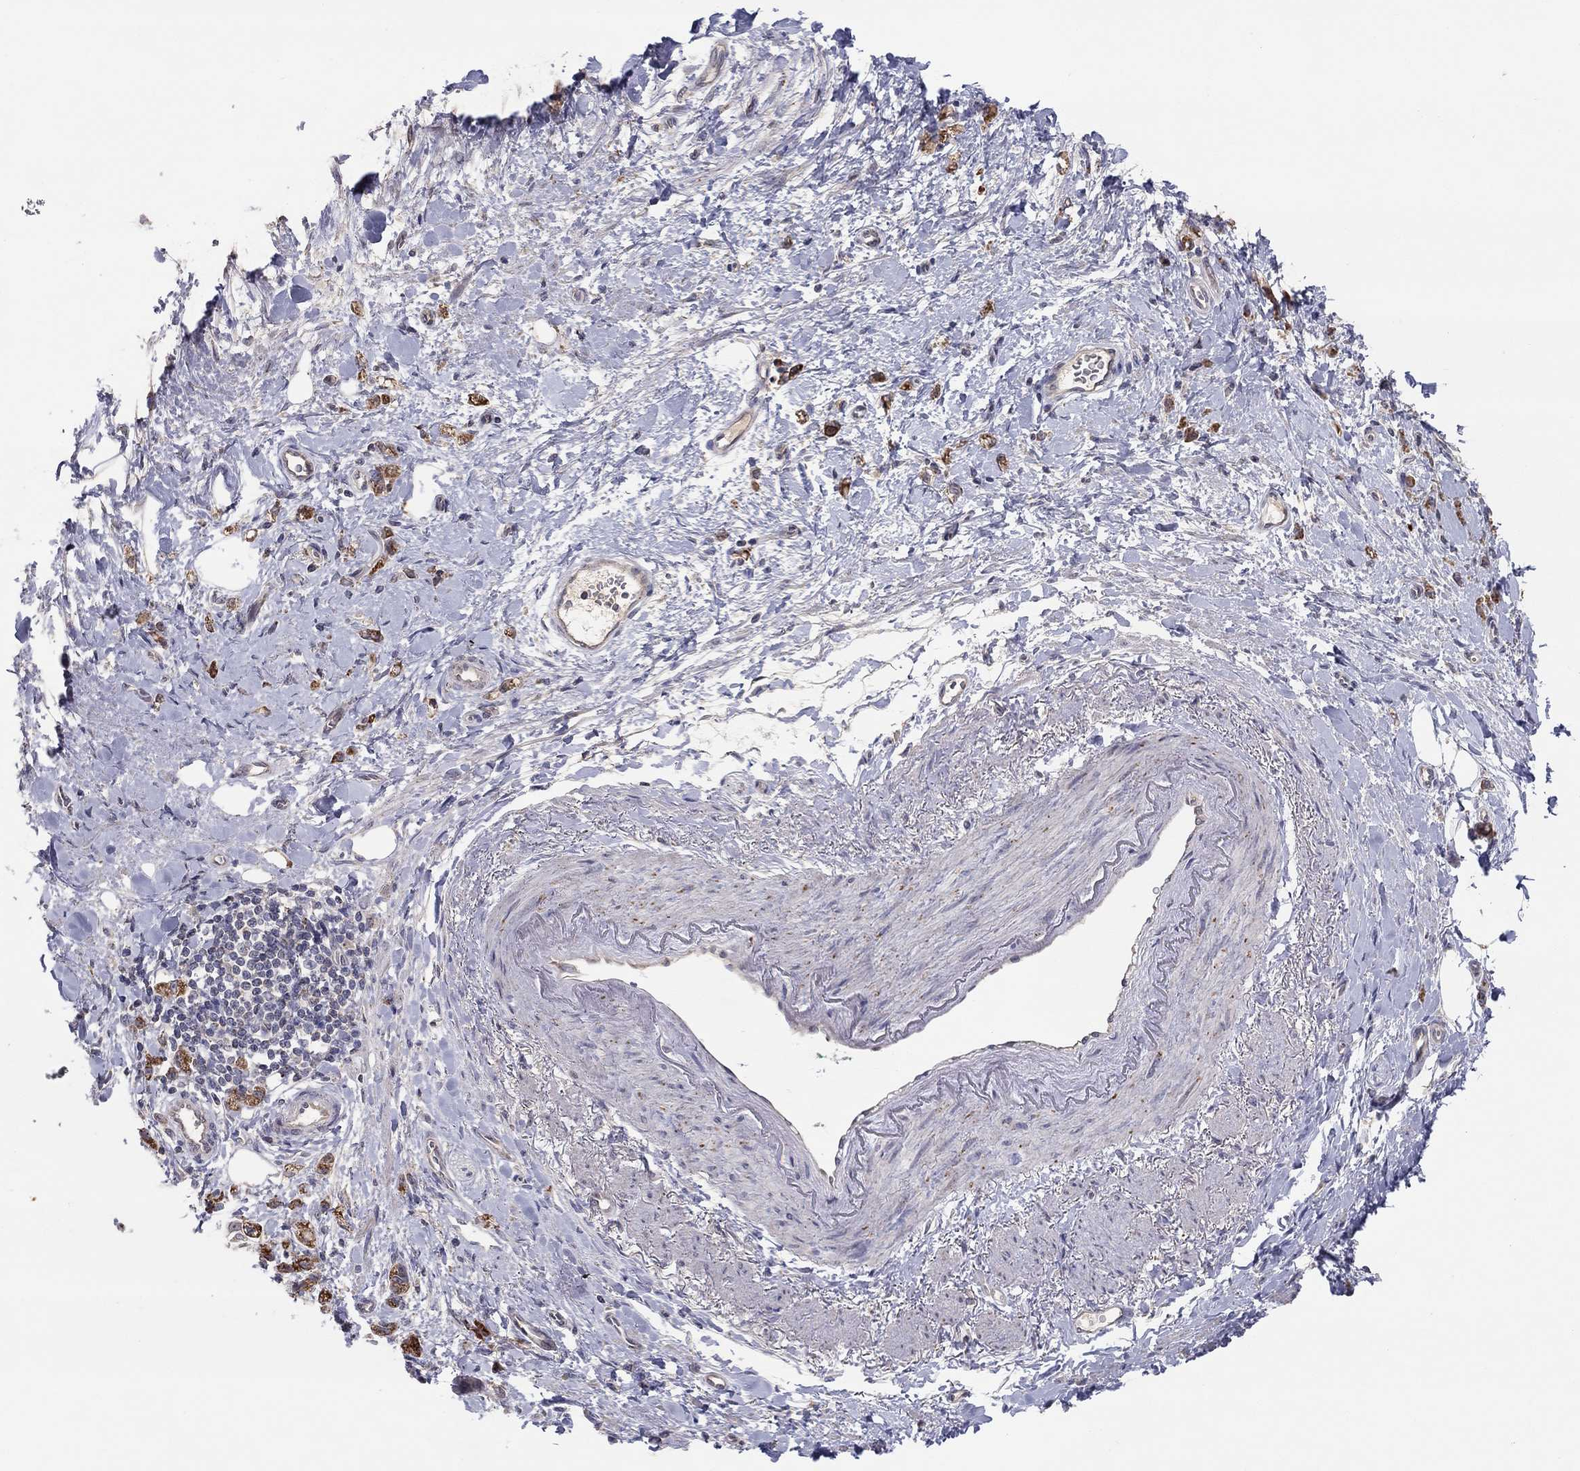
{"staining": {"intensity": "moderate", "quantity": ">75%", "location": "cytoplasmic/membranous"}, "tissue": "stomach cancer", "cell_type": "Tumor cells", "image_type": "cancer", "snomed": [{"axis": "morphology", "description": "Adenocarcinoma, NOS"}, {"axis": "topography", "description": "Stomach"}], "caption": "Immunohistochemistry image of neoplastic tissue: human adenocarcinoma (stomach) stained using immunohistochemistry reveals medium levels of moderate protein expression localized specifically in the cytoplasmic/membranous of tumor cells, appearing as a cytoplasmic/membranous brown color.", "gene": "CRACDL", "patient": {"sex": "male", "age": 77}}